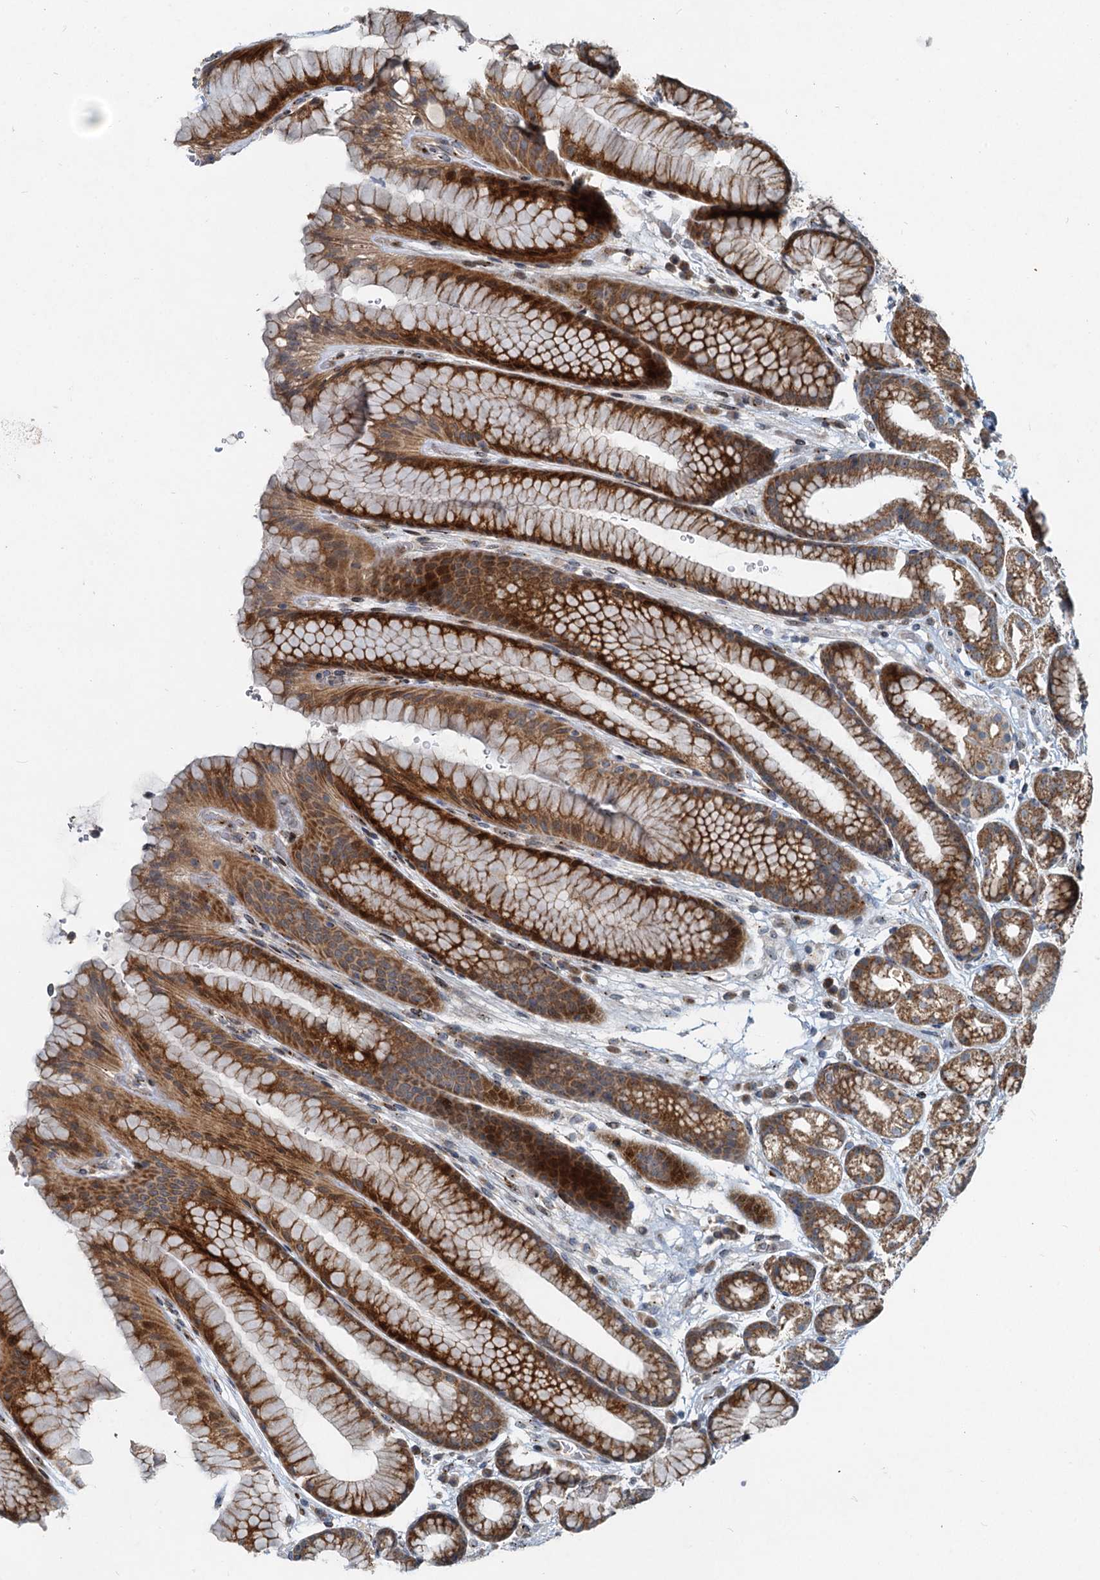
{"staining": {"intensity": "strong", "quantity": ">75%", "location": "cytoplasmic/membranous"}, "tissue": "stomach", "cell_type": "Glandular cells", "image_type": "normal", "snomed": [{"axis": "morphology", "description": "Normal tissue, NOS"}, {"axis": "morphology", "description": "Adenocarcinoma, NOS"}, {"axis": "topography", "description": "Stomach"}], "caption": "Strong cytoplasmic/membranous expression for a protein is seen in approximately >75% of glandular cells of benign stomach using immunohistochemistry (IHC).", "gene": "CEP68", "patient": {"sex": "male", "age": 57}}